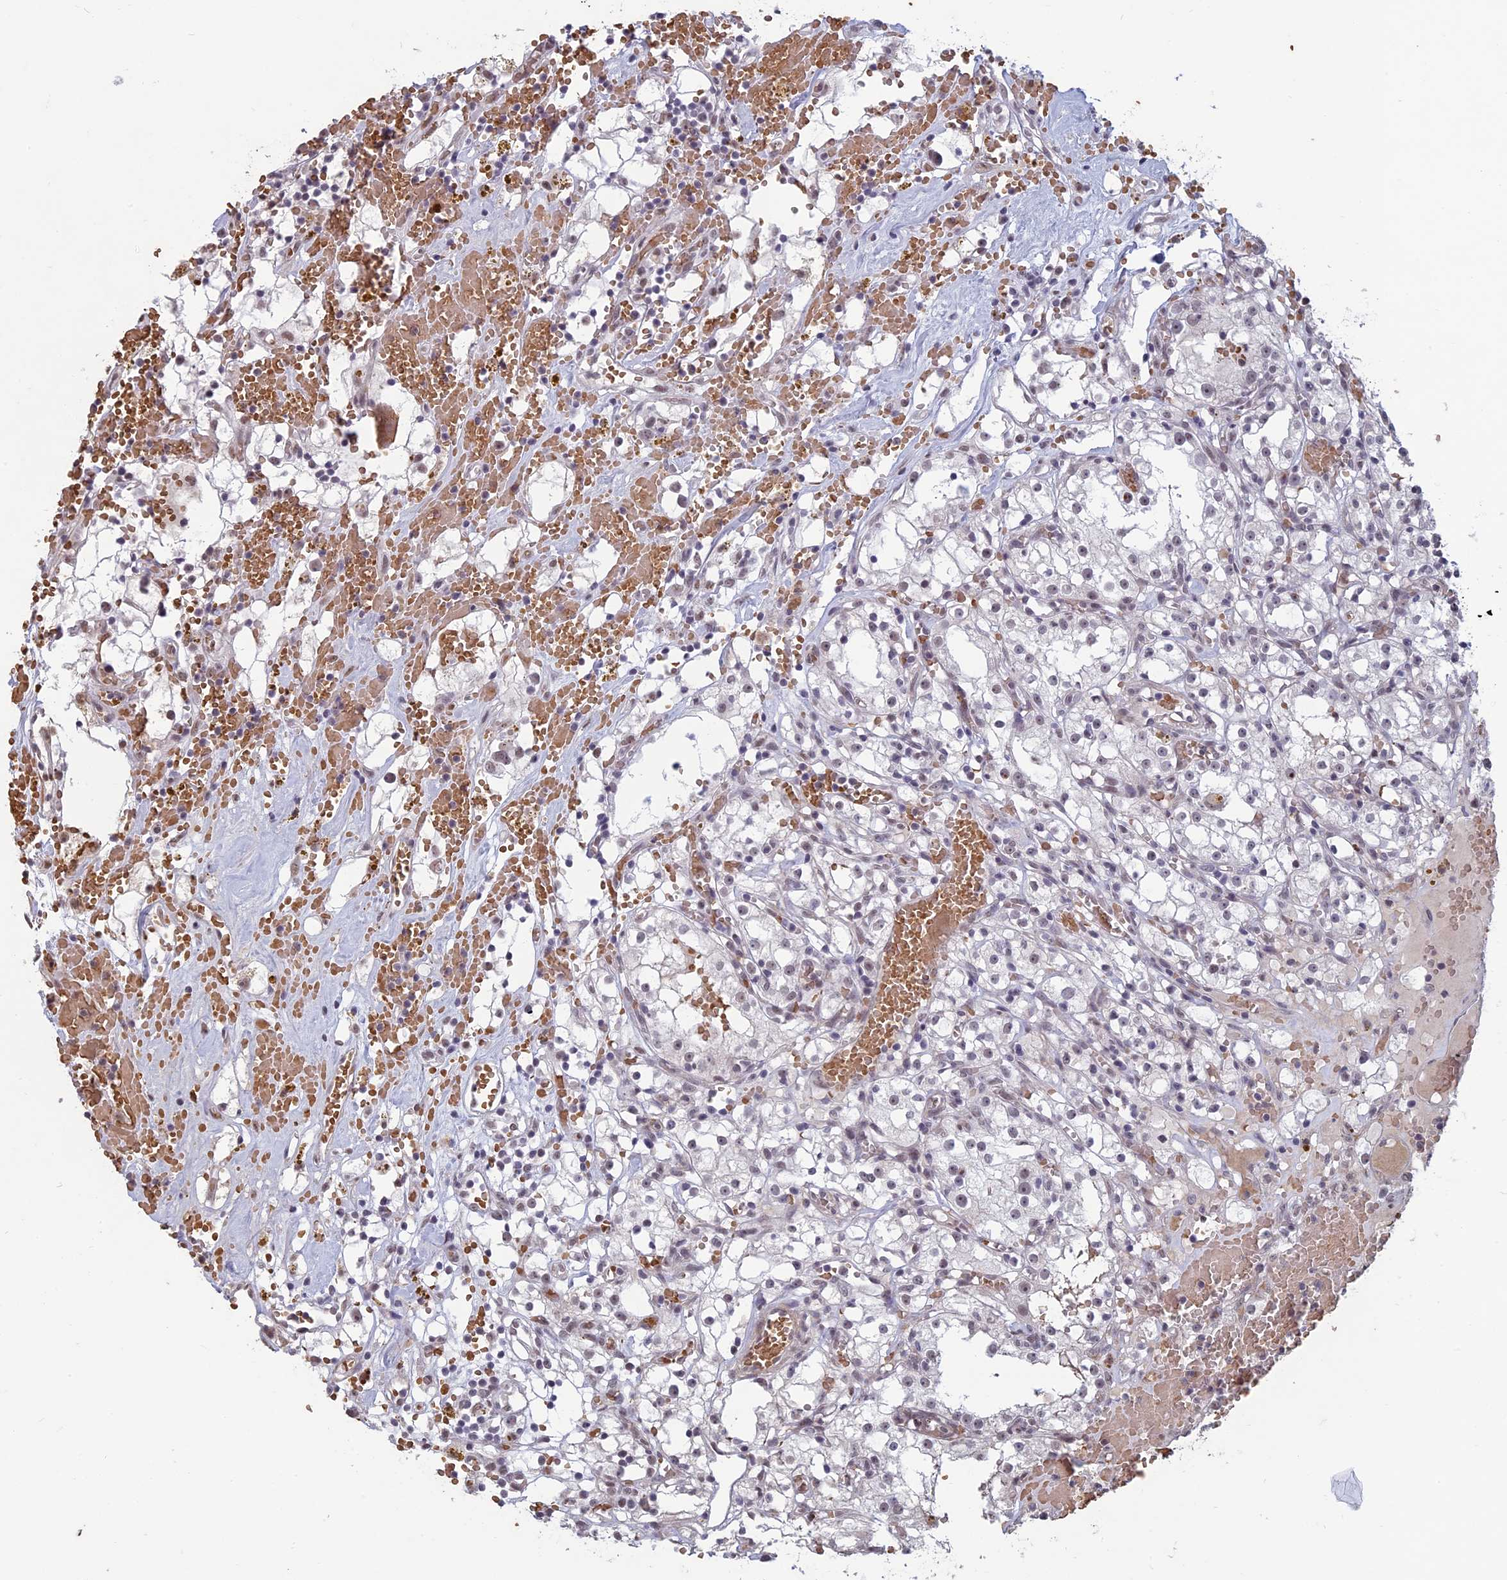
{"staining": {"intensity": "weak", "quantity": "25%-75%", "location": "nuclear"}, "tissue": "renal cancer", "cell_type": "Tumor cells", "image_type": "cancer", "snomed": [{"axis": "morphology", "description": "Adenocarcinoma, NOS"}, {"axis": "topography", "description": "Kidney"}], "caption": "Protein expression analysis of renal cancer displays weak nuclear staining in approximately 25%-75% of tumor cells. (DAB (3,3'-diaminobenzidine) IHC, brown staining for protein, blue staining for nuclei).", "gene": "MFAP1", "patient": {"sex": "male", "age": 56}}